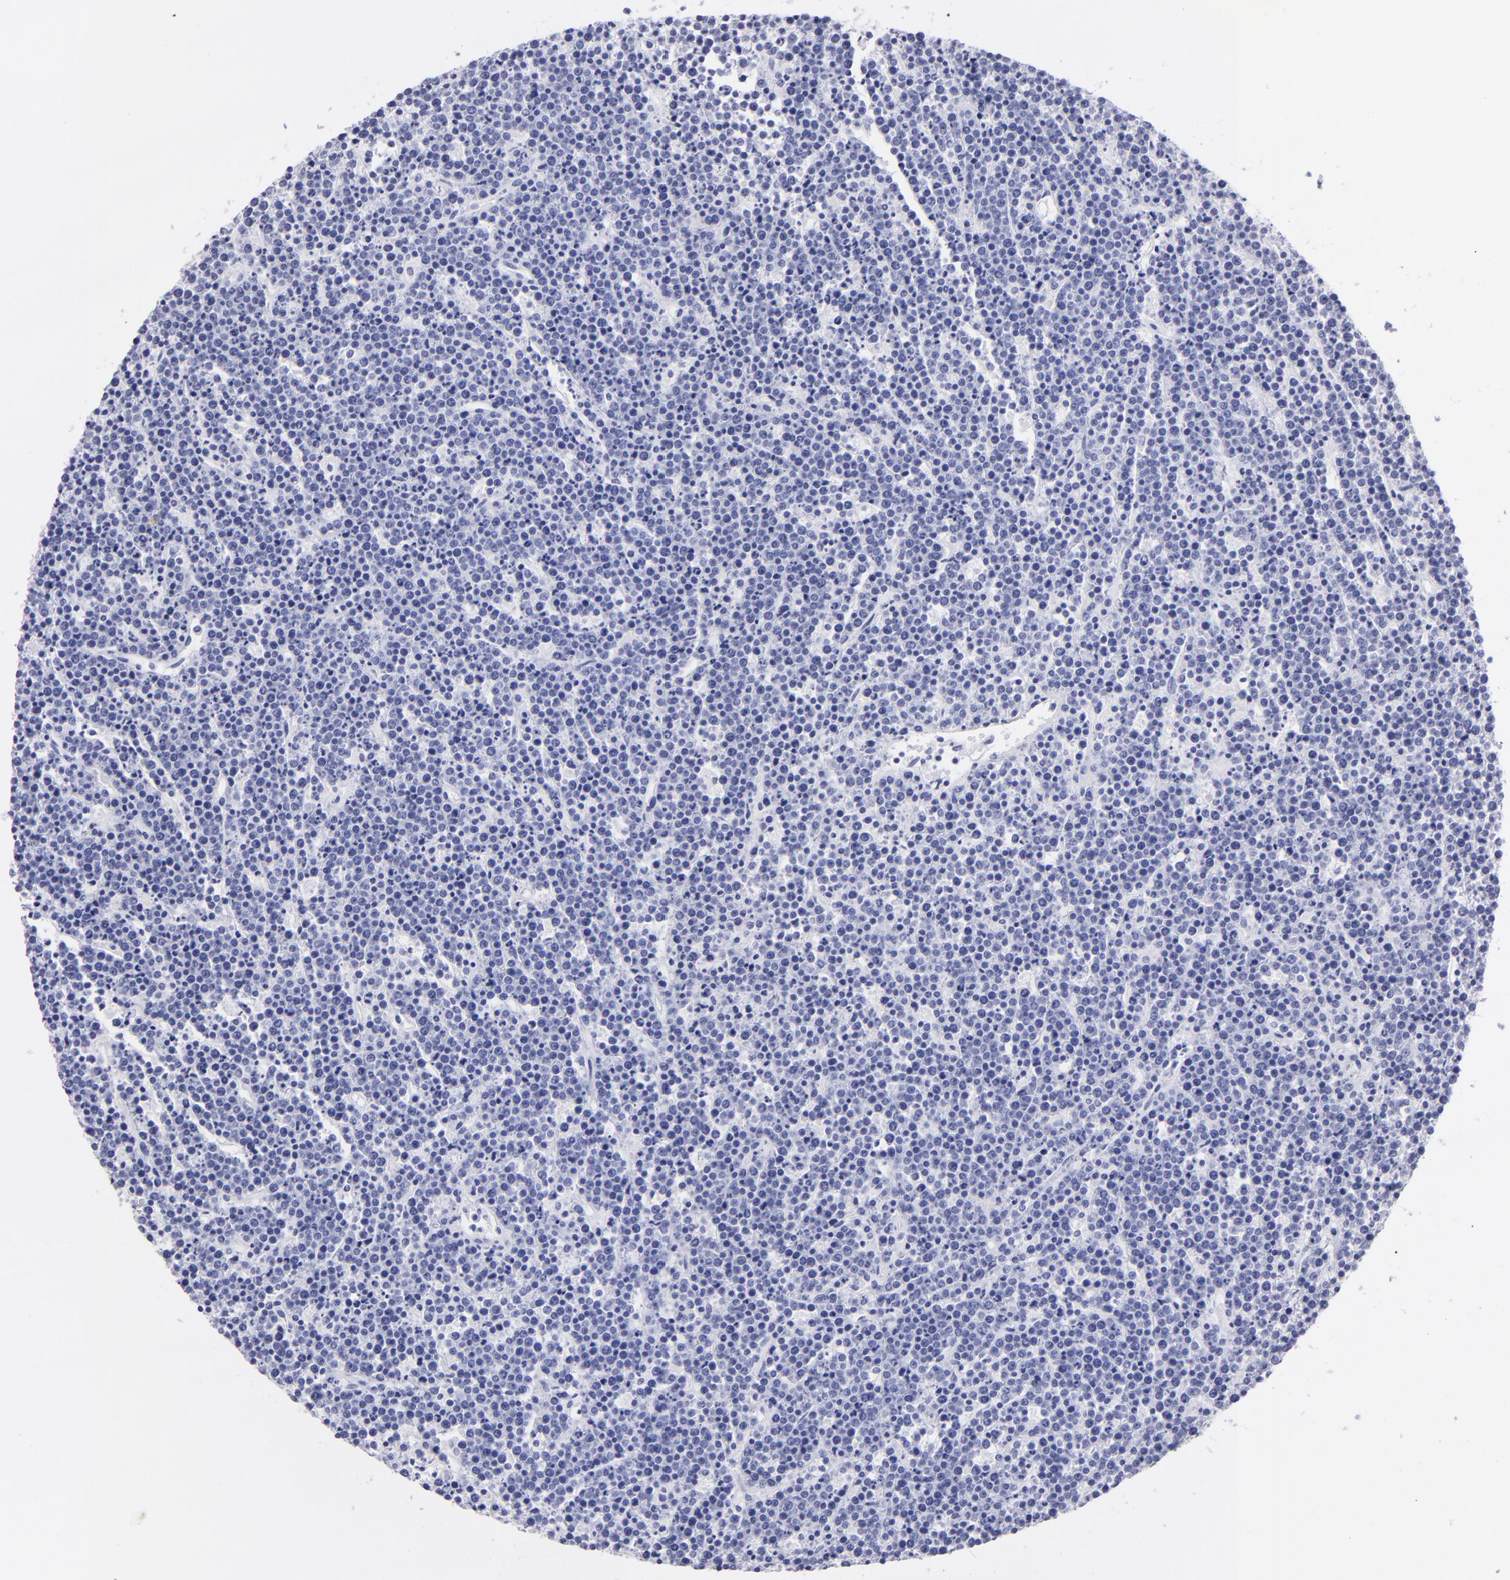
{"staining": {"intensity": "negative", "quantity": "none", "location": "none"}, "tissue": "lymphoma", "cell_type": "Tumor cells", "image_type": "cancer", "snomed": [{"axis": "morphology", "description": "Malignant lymphoma, non-Hodgkin's type, High grade"}, {"axis": "topography", "description": "Ovary"}], "caption": "DAB immunohistochemical staining of lymphoma demonstrates no significant staining in tumor cells. (DAB (3,3'-diaminobenzidine) immunohistochemistry (IHC) with hematoxylin counter stain).", "gene": "PRPH", "patient": {"sex": "female", "age": 56}}